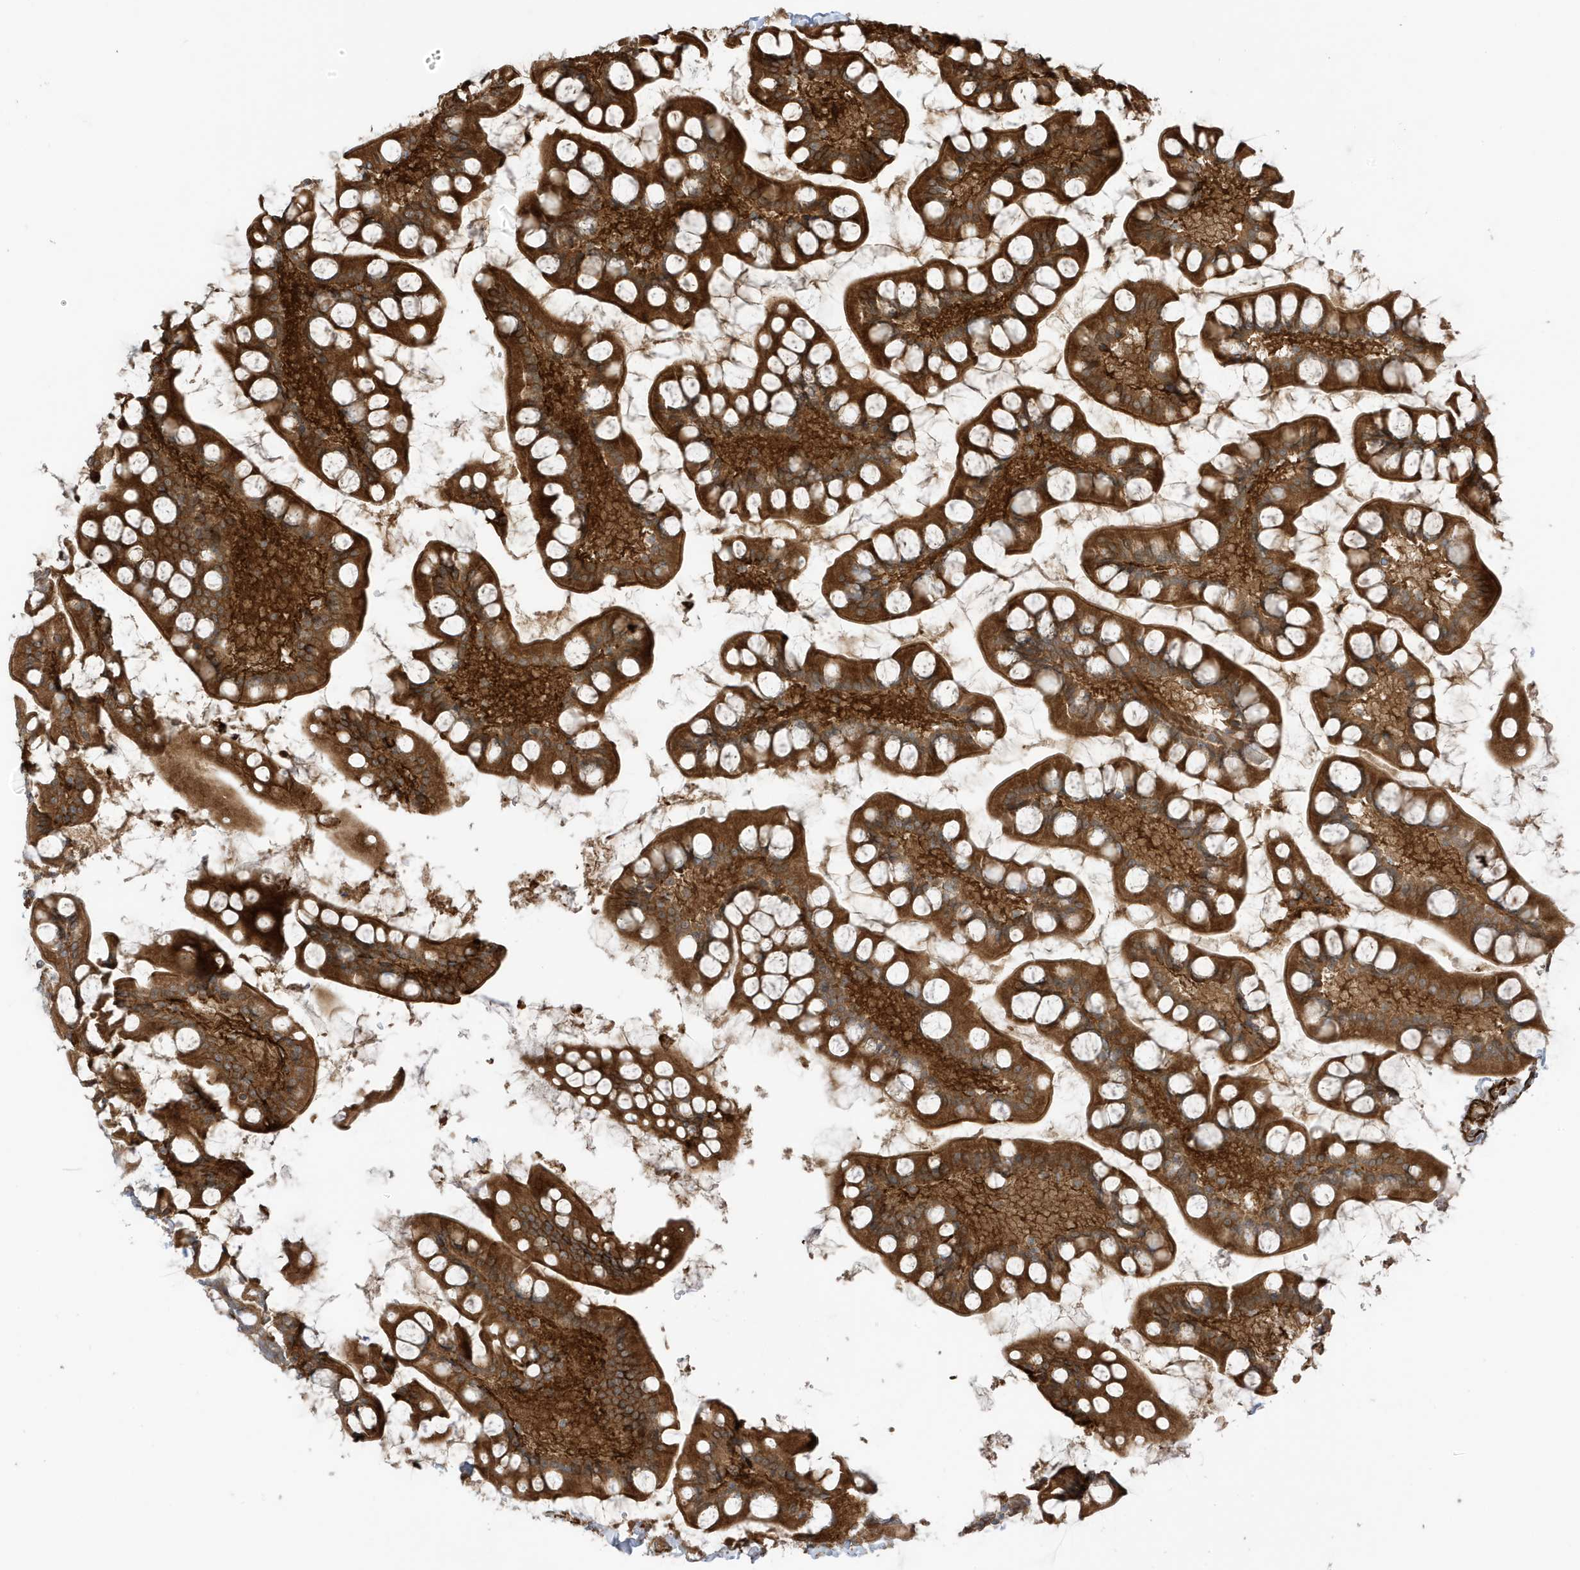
{"staining": {"intensity": "strong", "quantity": ">75%", "location": "cytoplasmic/membranous"}, "tissue": "small intestine", "cell_type": "Glandular cells", "image_type": "normal", "snomed": [{"axis": "morphology", "description": "Normal tissue, NOS"}, {"axis": "topography", "description": "Small intestine"}], "caption": "IHC photomicrograph of normal small intestine: human small intestine stained using immunohistochemistry (IHC) reveals high levels of strong protein expression localized specifically in the cytoplasmic/membranous of glandular cells, appearing as a cytoplasmic/membranous brown color.", "gene": "CDC42EP3", "patient": {"sex": "male", "age": 52}}